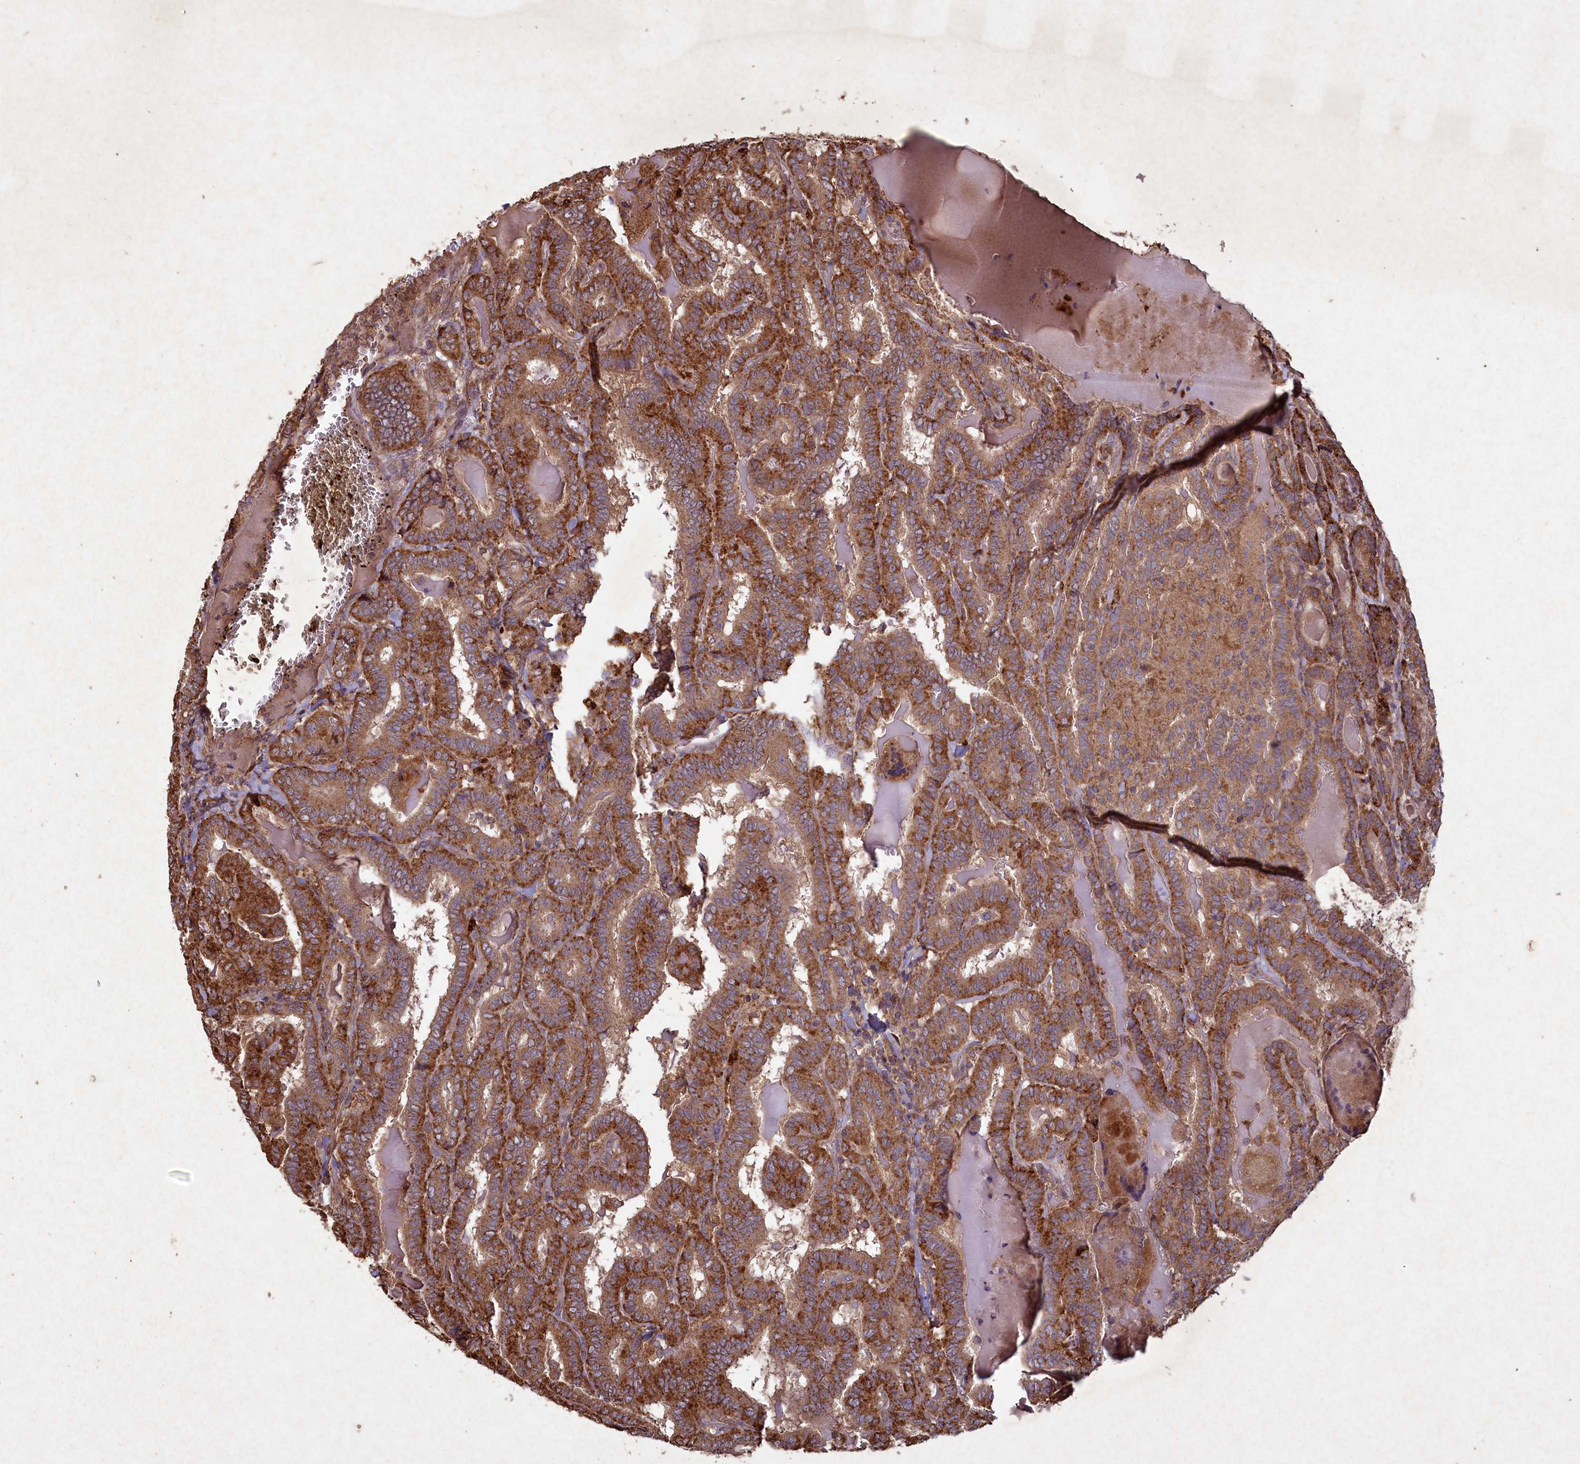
{"staining": {"intensity": "moderate", "quantity": ">75%", "location": "cytoplasmic/membranous"}, "tissue": "thyroid cancer", "cell_type": "Tumor cells", "image_type": "cancer", "snomed": [{"axis": "morphology", "description": "Papillary adenocarcinoma, NOS"}, {"axis": "topography", "description": "Thyroid gland"}], "caption": "Protein staining of thyroid papillary adenocarcinoma tissue displays moderate cytoplasmic/membranous staining in approximately >75% of tumor cells.", "gene": "CIAO2B", "patient": {"sex": "female", "age": 72}}